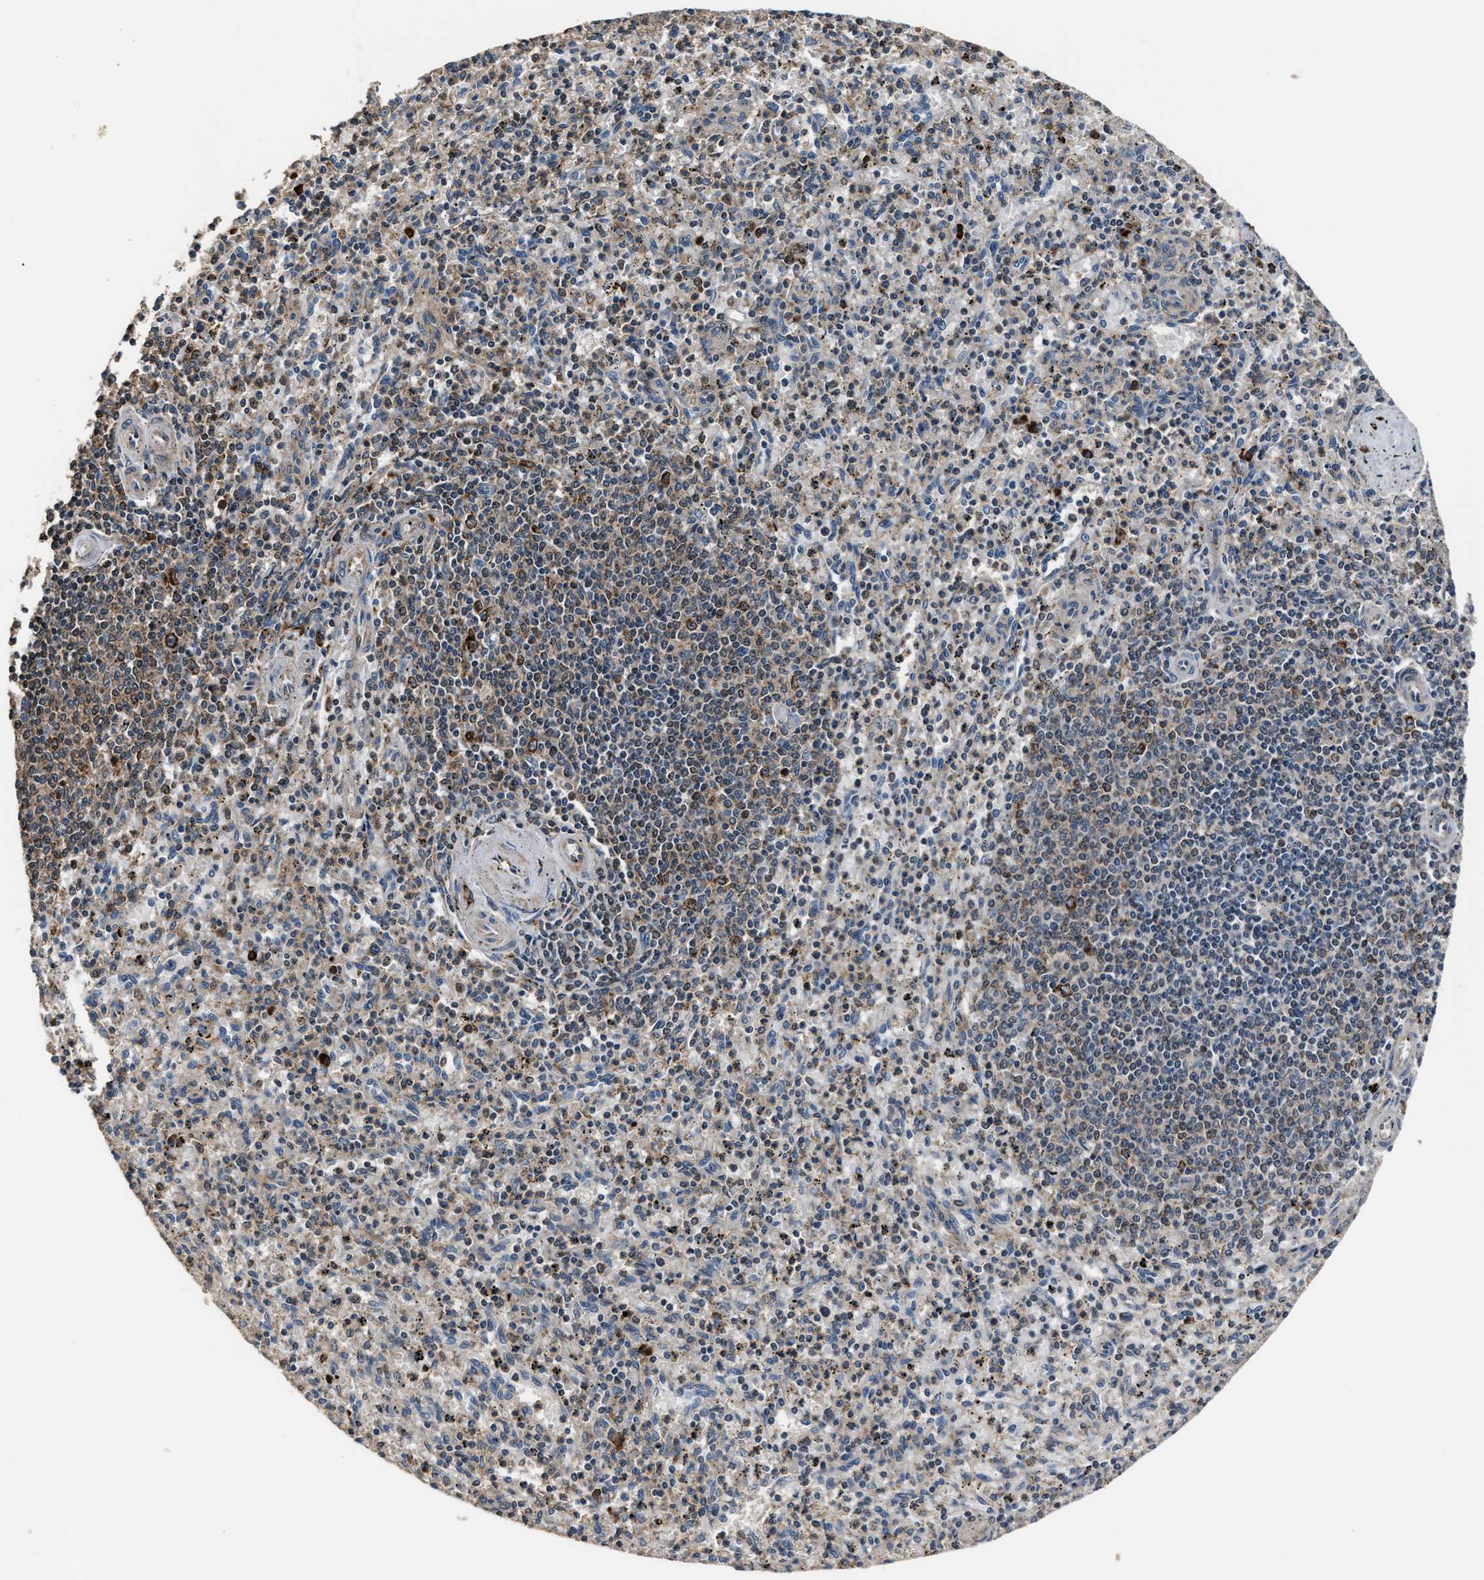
{"staining": {"intensity": "weak", "quantity": "25%-75%", "location": "cytoplasmic/membranous"}, "tissue": "spleen", "cell_type": "Cells in red pulp", "image_type": "normal", "snomed": [{"axis": "morphology", "description": "Normal tissue, NOS"}, {"axis": "topography", "description": "Spleen"}], "caption": "Protein expression by IHC displays weak cytoplasmic/membranous expression in approximately 25%-75% of cells in red pulp in benign spleen.", "gene": "IMPDH2", "patient": {"sex": "male", "age": 72}}